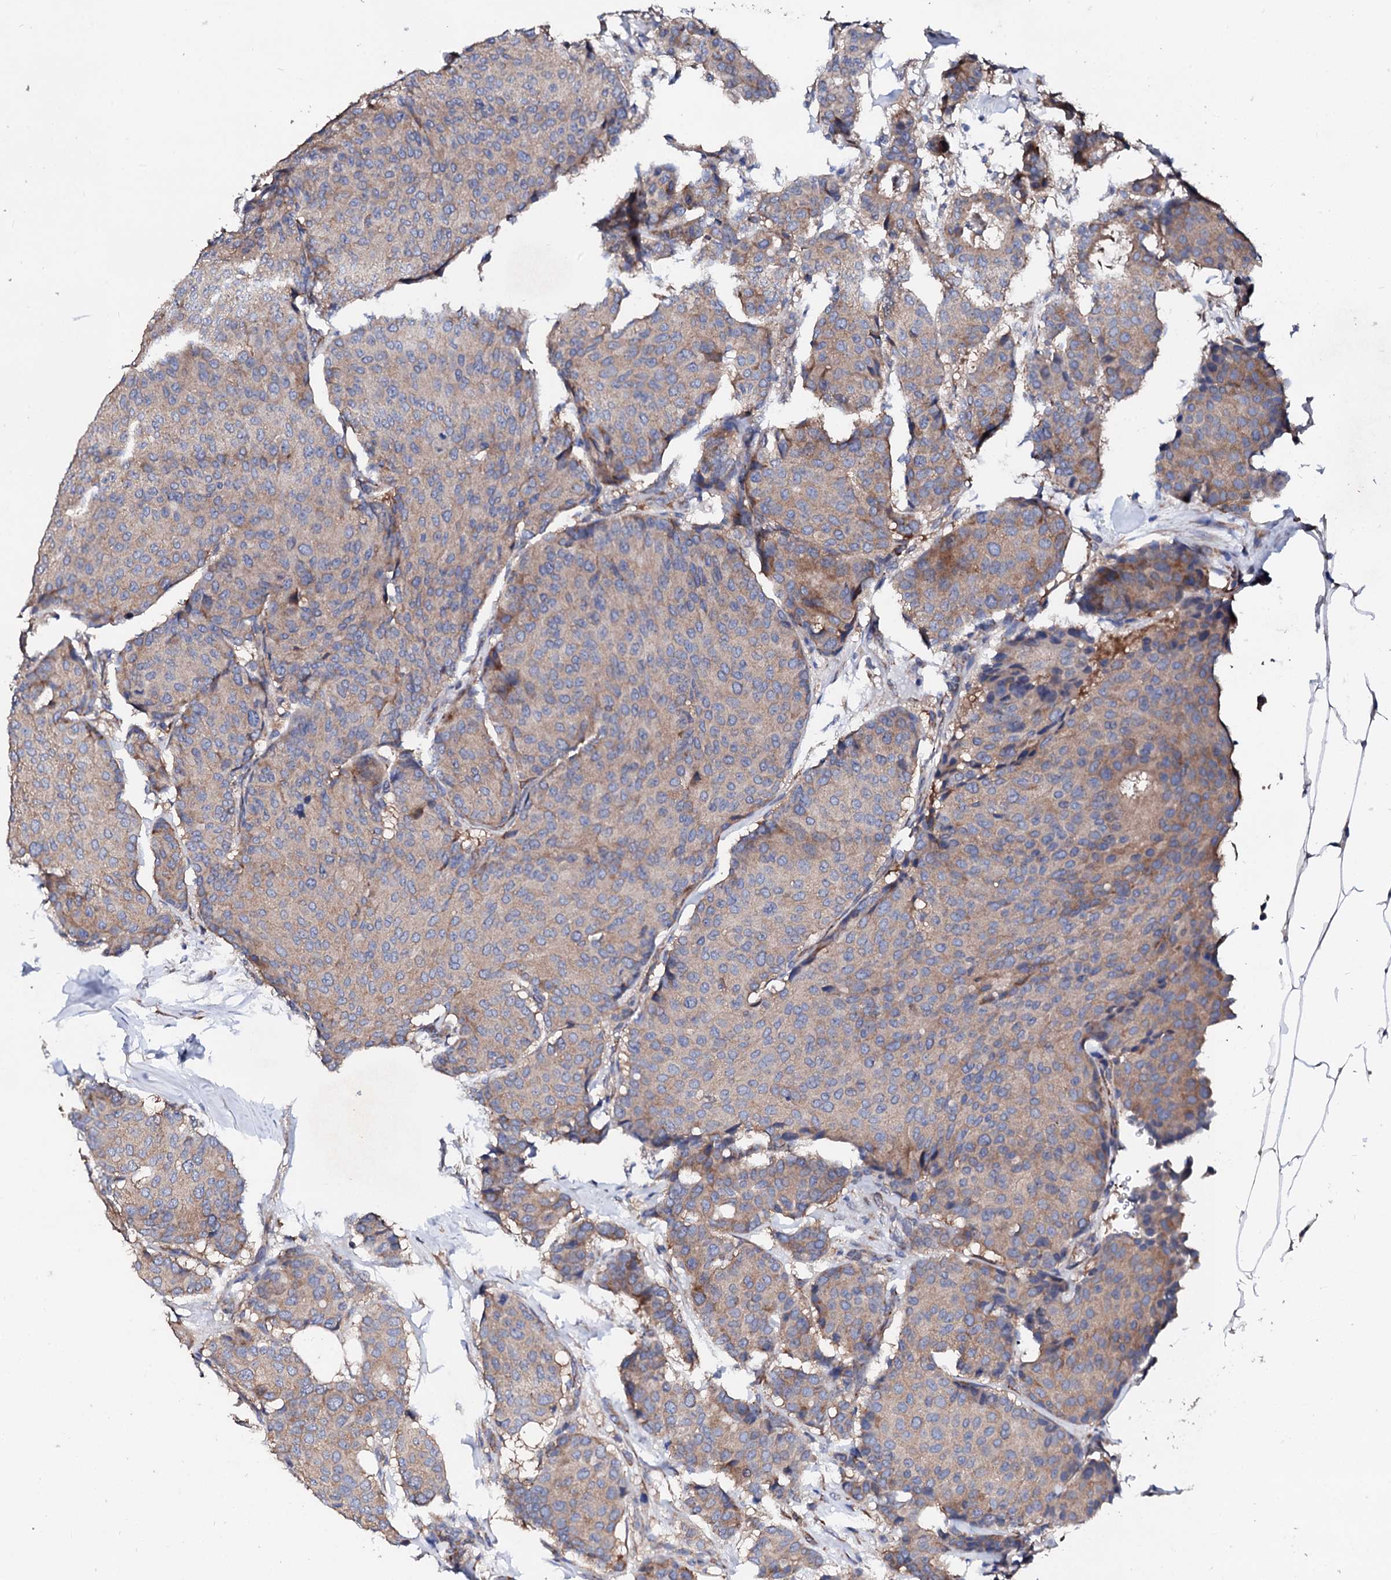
{"staining": {"intensity": "weak", "quantity": "25%-75%", "location": "cytoplasmic/membranous"}, "tissue": "breast cancer", "cell_type": "Tumor cells", "image_type": "cancer", "snomed": [{"axis": "morphology", "description": "Duct carcinoma"}, {"axis": "topography", "description": "Breast"}], "caption": "Protein staining by IHC demonstrates weak cytoplasmic/membranous positivity in about 25%-75% of tumor cells in breast cancer (intraductal carcinoma).", "gene": "NUP58", "patient": {"sex": "female", "age": 75}}